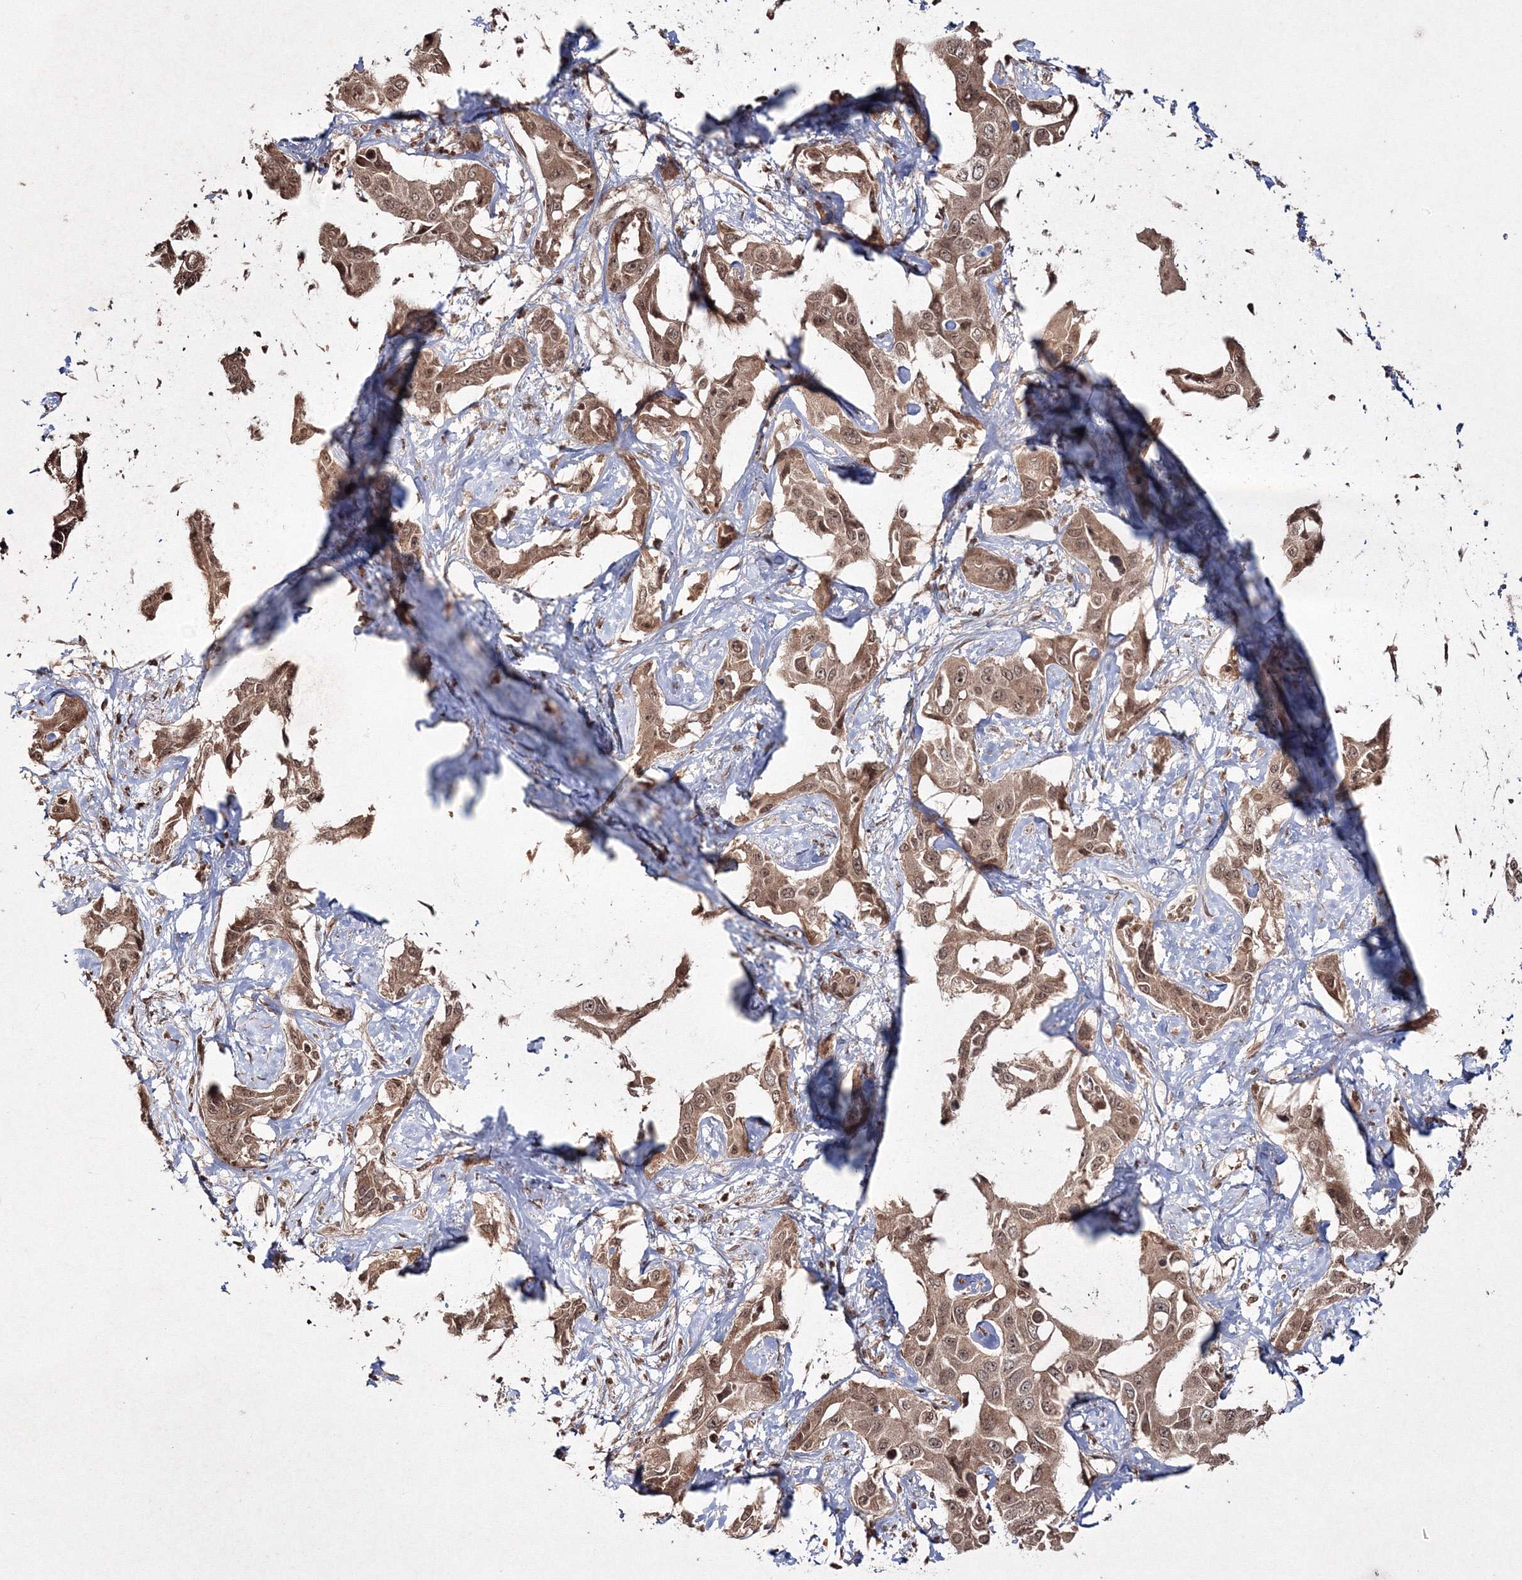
{"staining": {"intensity": "moderate", "quantity": ">75%", "location": "cytoplasmic/membranous,nuclear"}, "tissue": "liver cancer", "cell_type": "Tumor cells", "image_type": "cancer", "snomed": [{"axis": "morphology", "description": "Cholangiocarcinoma"}, {"axis": "topography", "description": "Liver"}], "caption": "A photomicrograph showing moderate cytoplasmic/membranous and nuclear expression in about >75% of tumor cells in liver cancer (cholangiocarcinoma), as visualized by brown immunohistochemical staining.", "gene": "PEX13", "patient": {"sex": "male", "age": 59}}